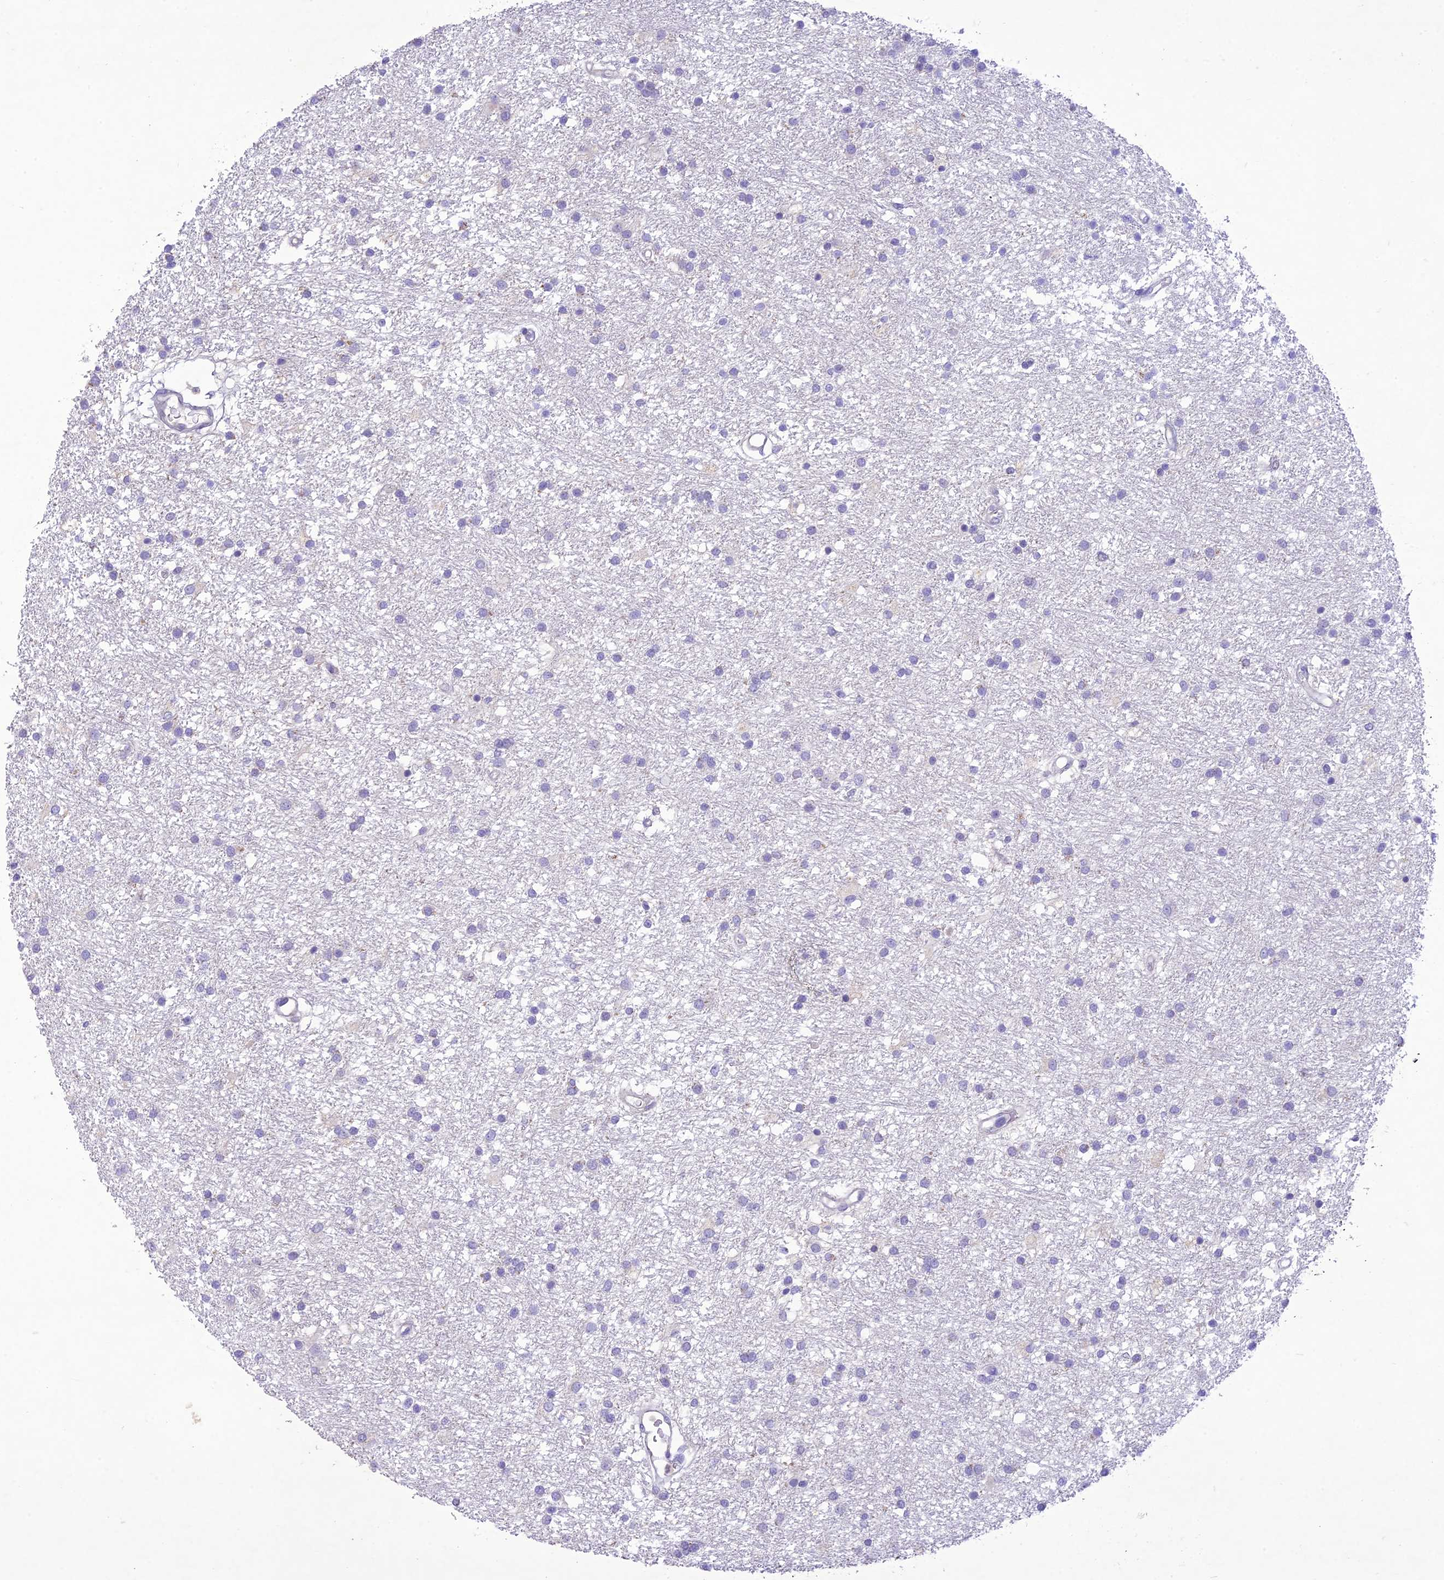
{"staining": {"intensity": "negative", "quantity": "none", "location": "none"}, "tissue": "glioma", "cell_type": "Tumor cells", "image_type": "cancer", "snomed": [{"axis": "morphology", "description": "Glioma, malignant, High grade"}, {"axis": "topography", "description": "Brain"}], "caption": "The image shows no staining of tumor cells in malignant glioma (high-grade). (DAB immunohistochemistry with hematoxylin counter stain).", "gene": "SLC13A5", "patient": {"sex": "male", "age": 77}}